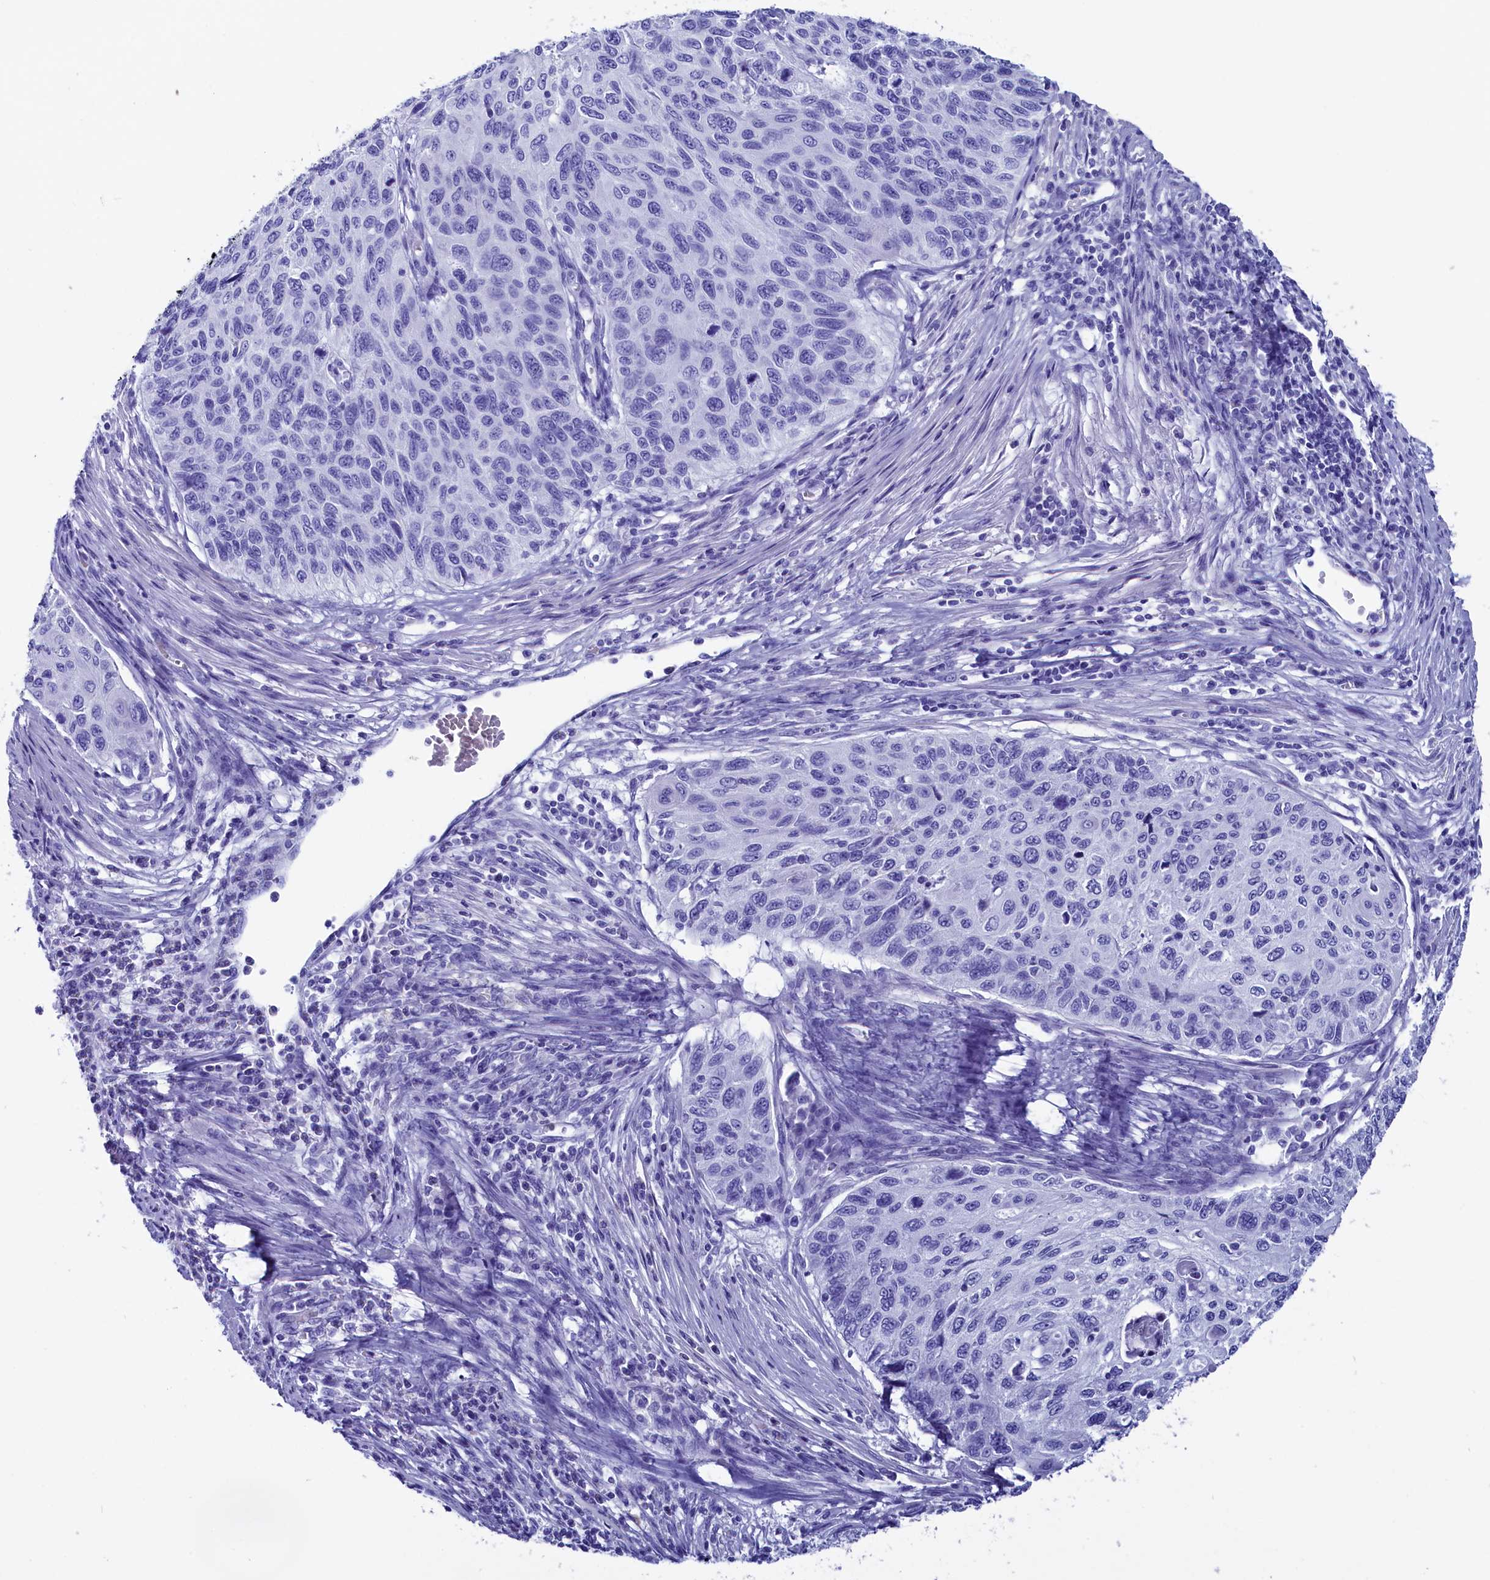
{"staining": {"intensity": "negative", "quantity": "none", "location": "none"}, "tissue": "cervical cancer", "cell_type": "Tumor cells", "image_type": "cancer", "snomed": [{"axis": "morphology", "description": "Squamous cell carcinoma, NOS"}, {"axis": "topography", "description": "Cervix"}], "caption": "Photomicrograph shows no significant protein positivity in tumor cells of cervical cancer.", "gene": "ANKRD29", "patient": {"sex": "female", "age": 70}}